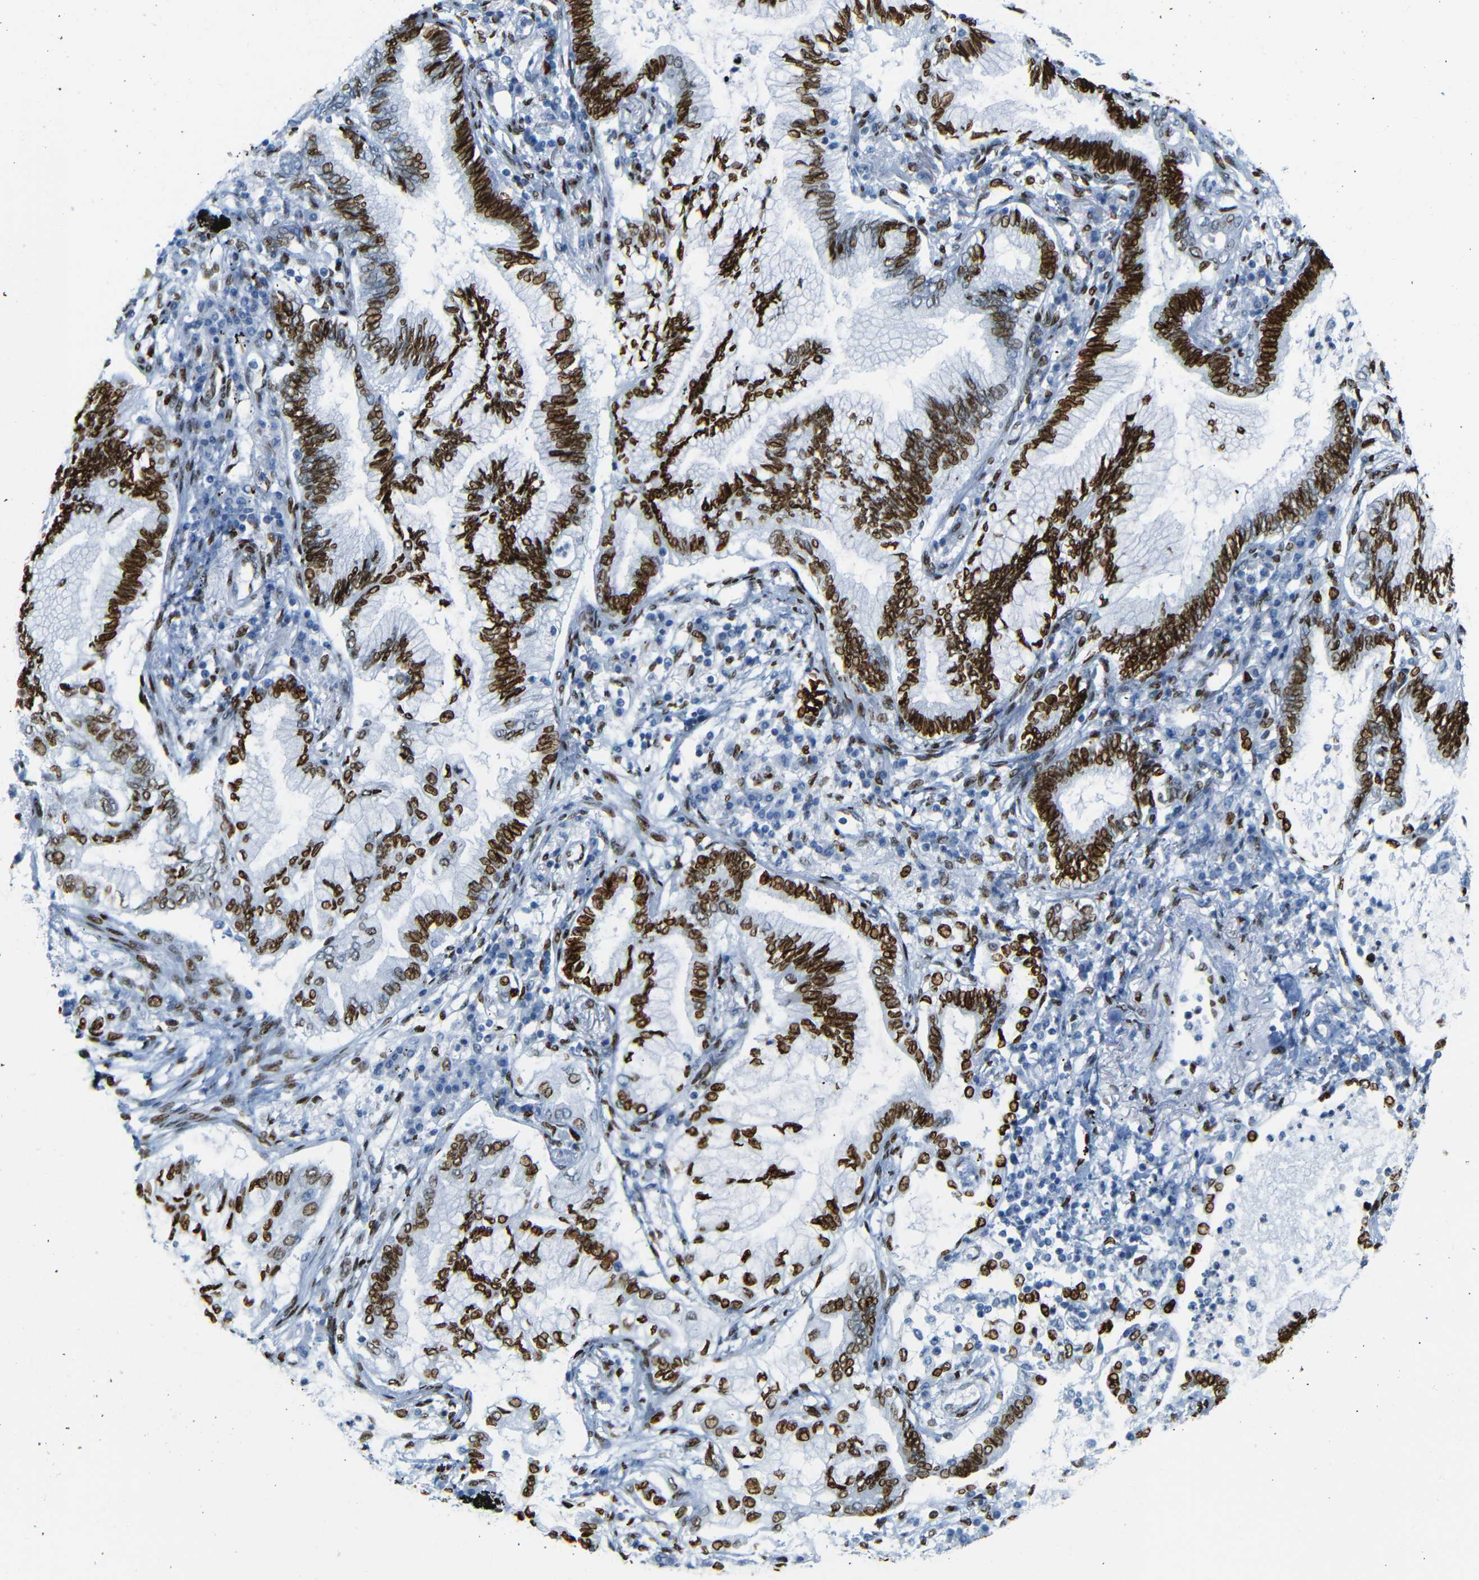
{"staining": {"intensity": "strong", "quantity": ">75%", "location": "nuclear"}, "tissue": "lung cancer", "cell_type": "Tumor cells", "image_type": "cancer", "snomed": [{"axis": "morphology", "description": "Normal tissue, NOS"}, {"axis": "morphology", "description": "Adenocarcinoma, NOS"}, {"axis": "topography", "description": "Bronchus"}, {"axis": "topography", "description": "Lung"}], "caption": "A brown stain highlights strong nuclear staining of a protein in human lung cancer tumor cells.", "gene": "NPIPB15", "patient": {"sex": "female", "age": 70}}